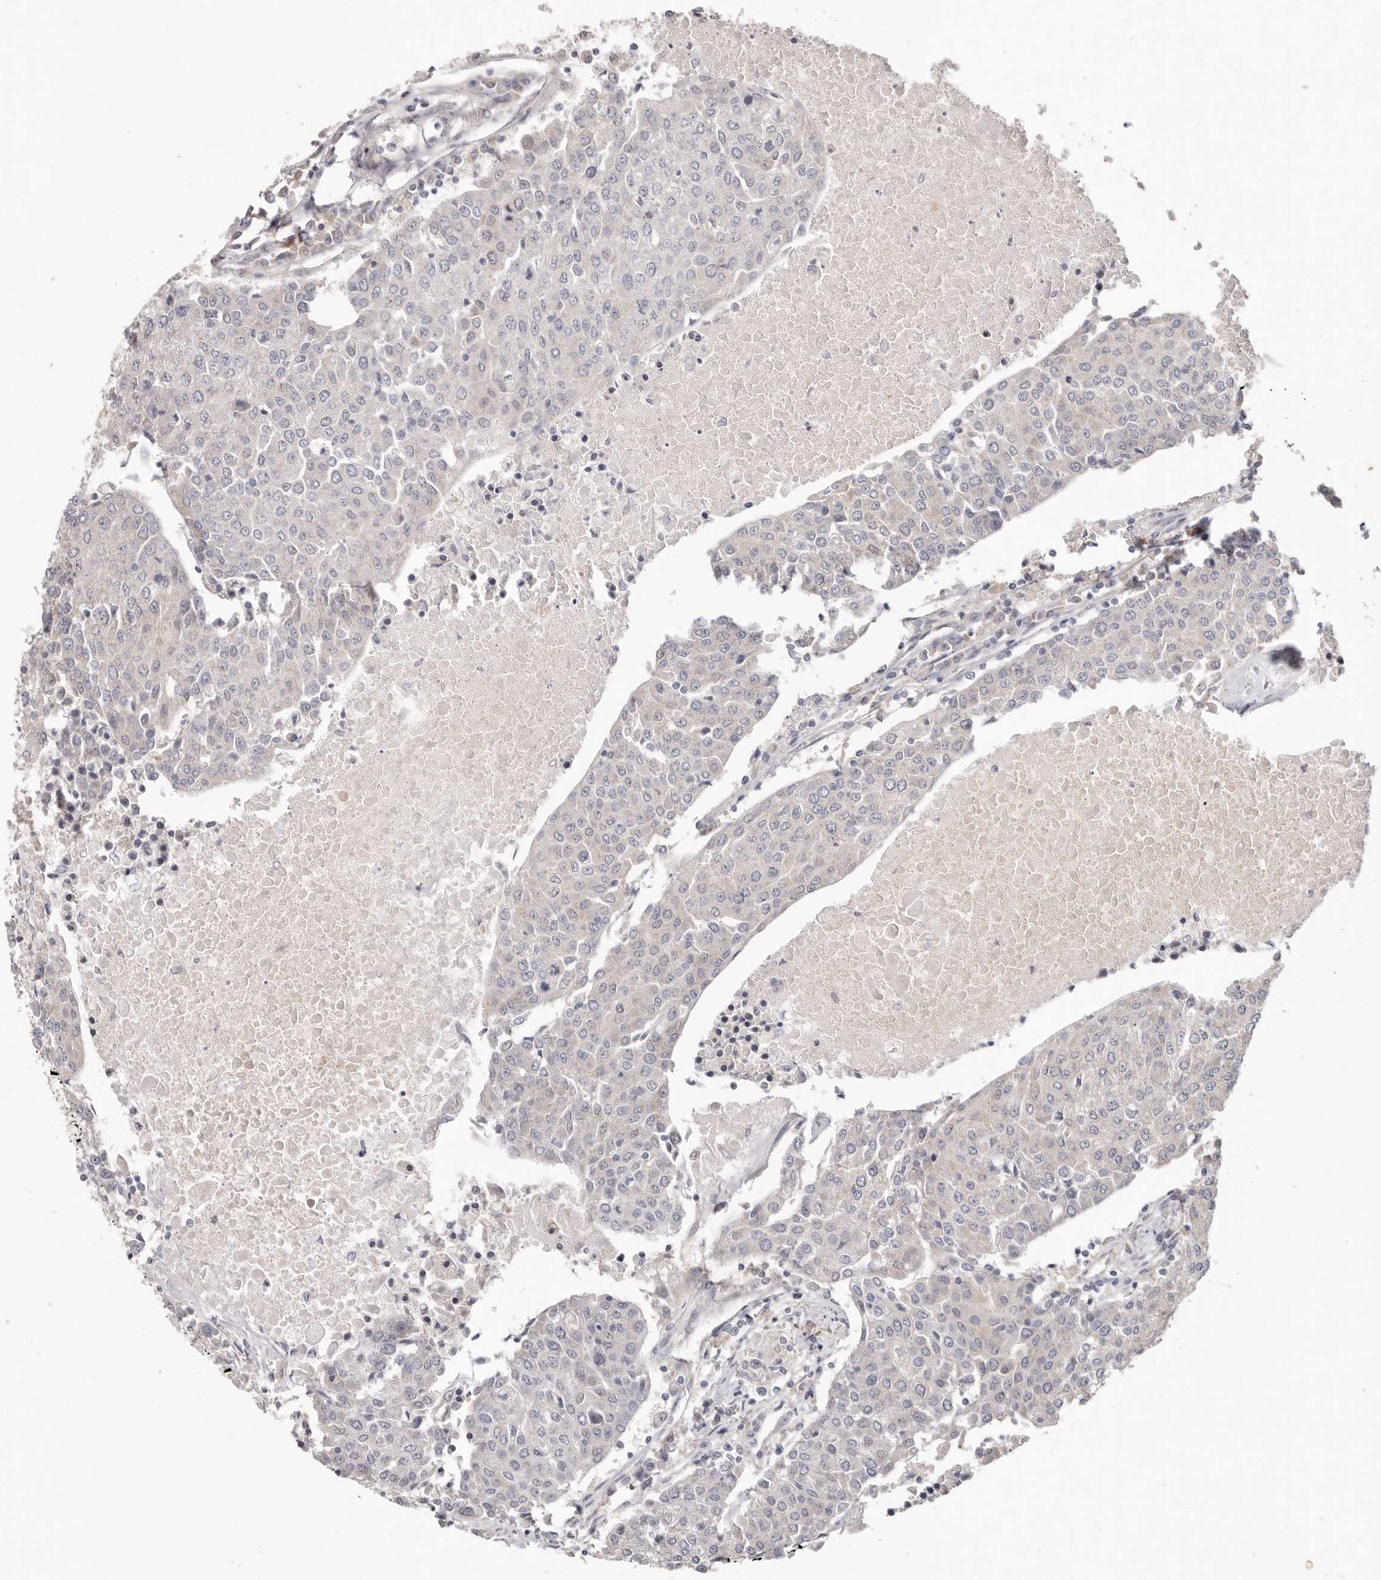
{"staining": {"intensity": "negative", "quantity": "none", "location": "none"}, "tissue": "urothelial cancer", "cell_type": "Tumor cells", "image_type": "cancer", "snomed": [{"axis": "morphology", "description": "Urothelial carcinoma, High grade"}, {"axis": "topography", "description": "Urinary bladder"}], "caption": "Photomicrograph shows no protein staining in tumor cells of urothelial cancer tissue.", "gene": "WDR77", "patient": {"sex": "female", "age": 85}}